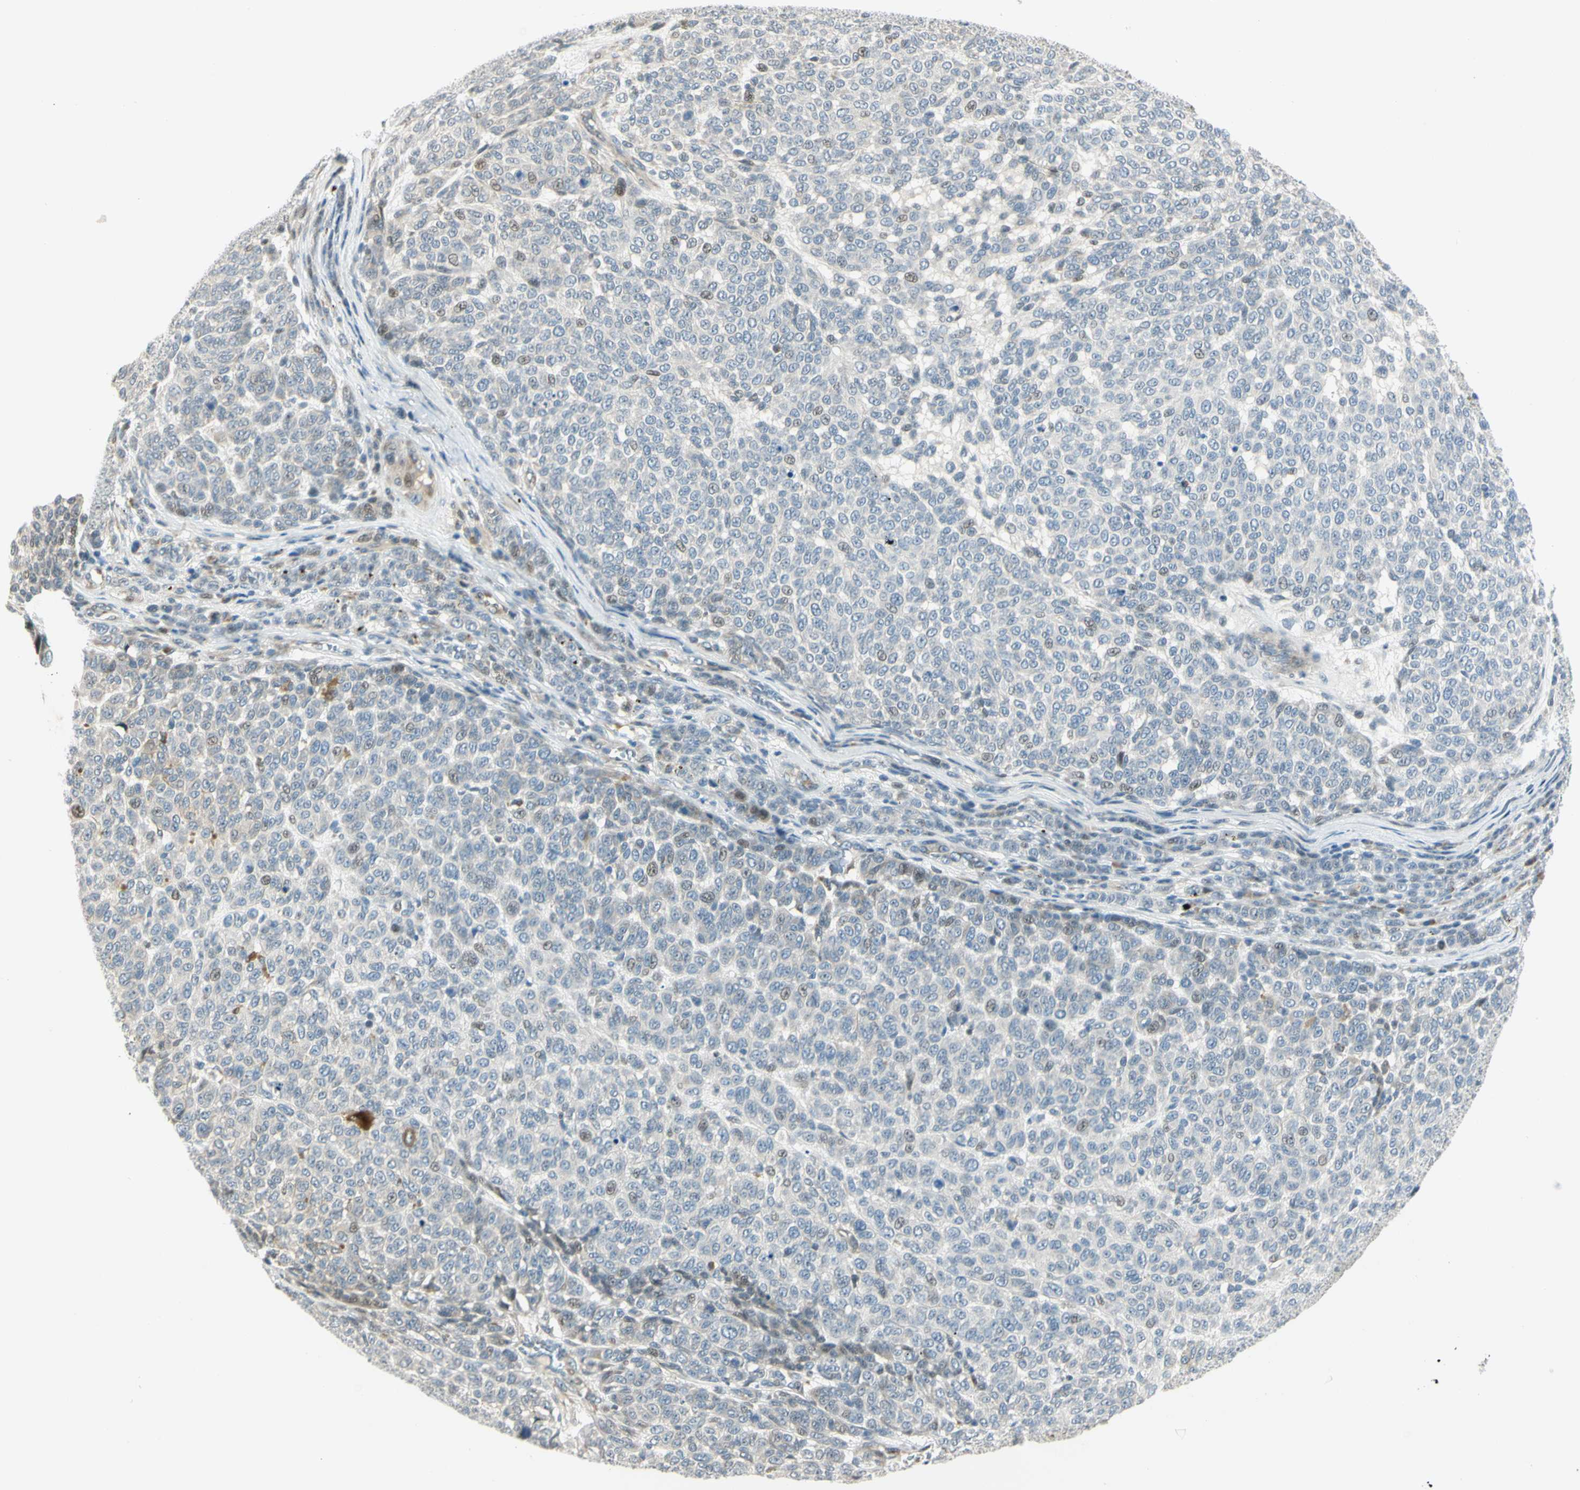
{"staining": {"intensity": "weak", "quantity": "<25%", "location": "nuclear"}, "tissue": "melanoma", "cell_type": "Tumor cells", "image_type": "cancer", "snomed": [{"axis": "morphology", "description": "Malignant melanoma, NOS"}, {"axis": "topography", "description": "Skin"}], "caption": "A high-resolution photomicrograph shows immunohistochemistry staining of melanoma, which shows no significant staining in tumor cells. (Brightfield microscopy of DAB (3,3'-diaminobenzidine) IHC at high magnification).", "gene": "NPDC1", "patient": {"sex": "male", "age": 59}}